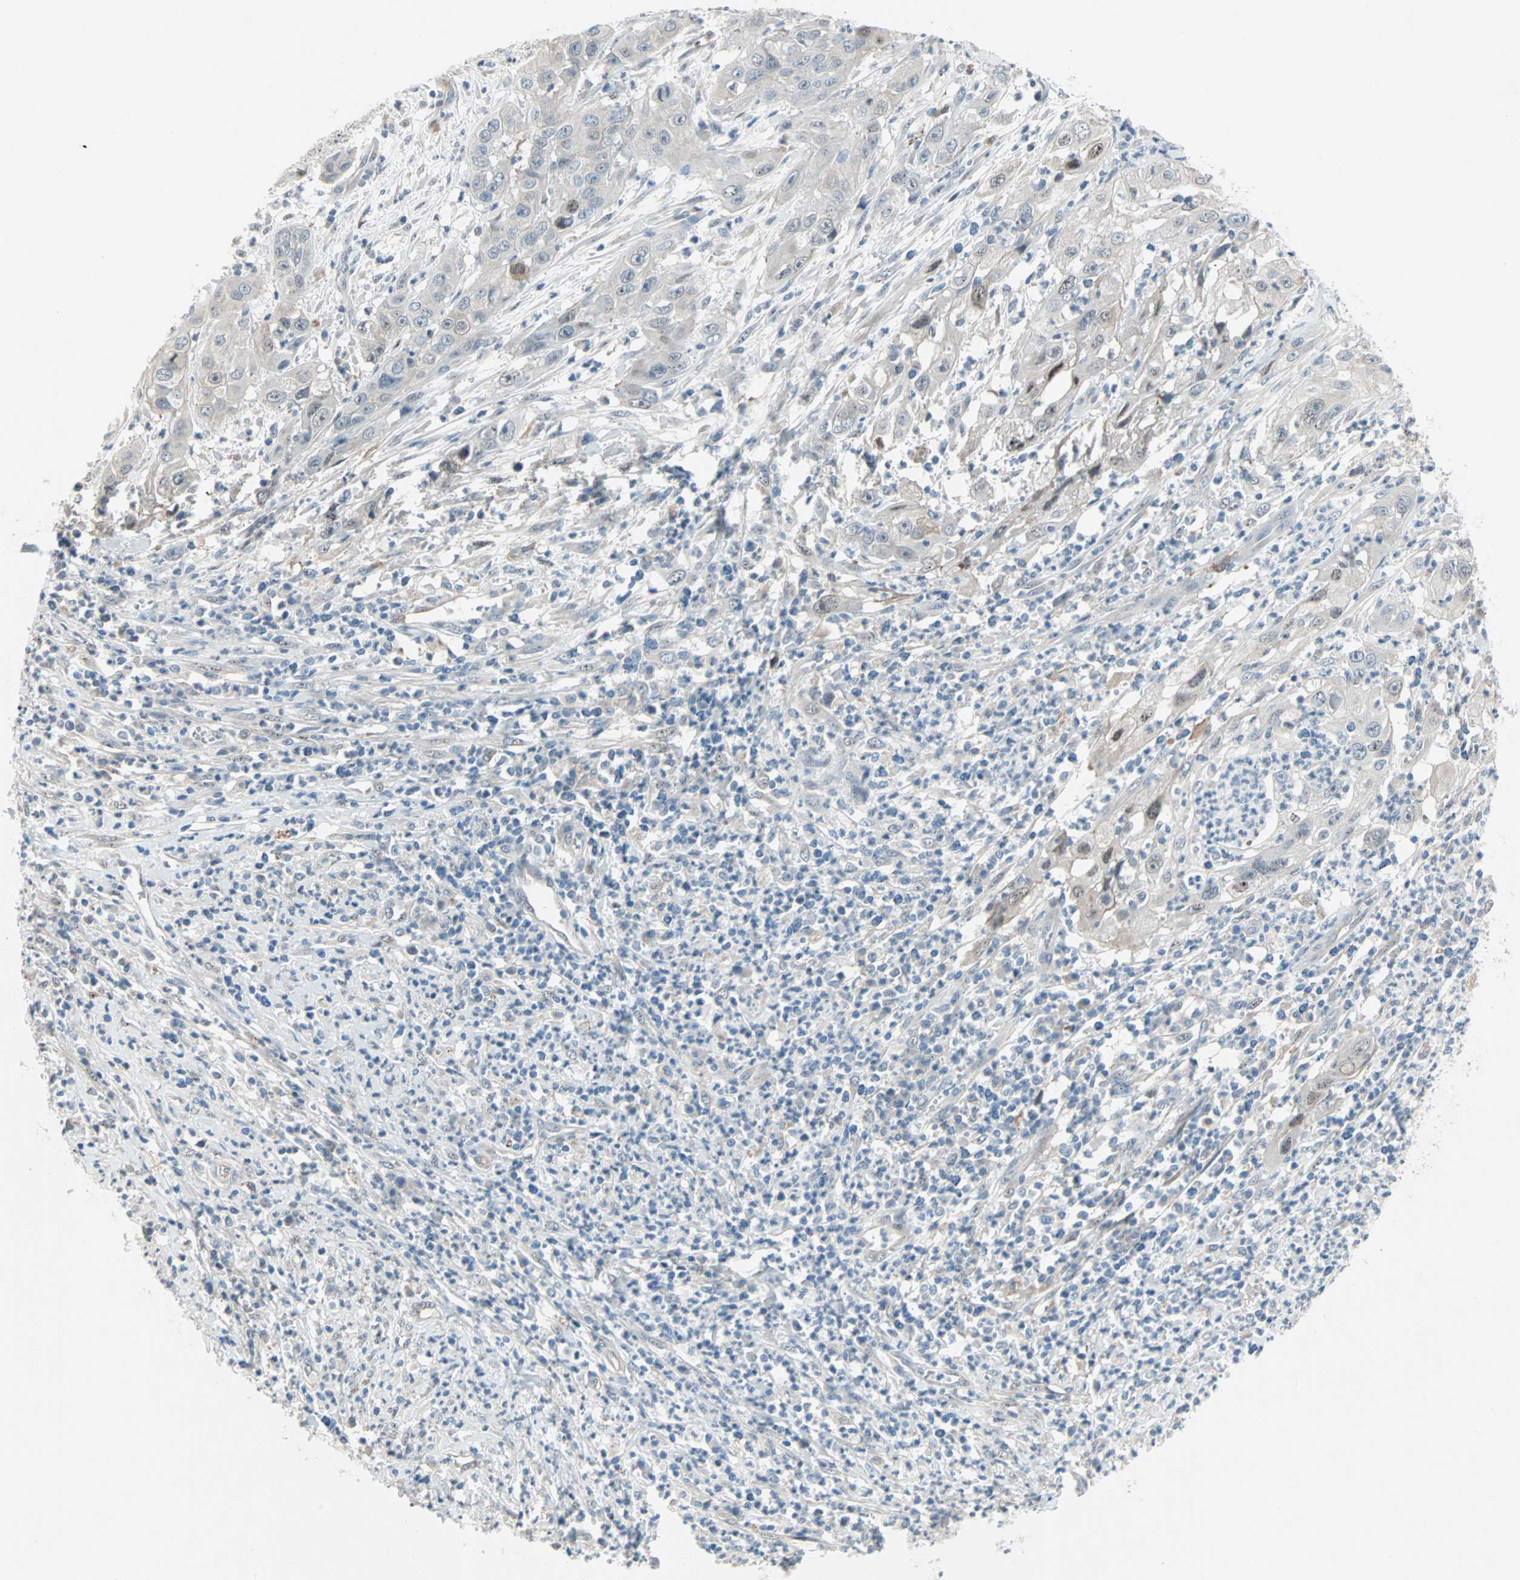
{"staining": {"intensity": "weak", "quantity": "<25%", "location": "cytoplasmic/membranous,nuclear"}, "tissue": "cervical cancer", "cell_type": "Tumor cells", "image_type": "cancer", "snomed": [{"axis": "morphology", "description": "Squamous cell carcinoma, NOS"}, {"axis": "topography", "description": "Cervix"}], "caption": "Immunohistochemistry image of human squamous cell carcinoma (cervical) stained for a protein (brown), which shows no positivity in tumor cells.", "gene": "CAND2", "patient": {"sex": "female", "age": 32}}